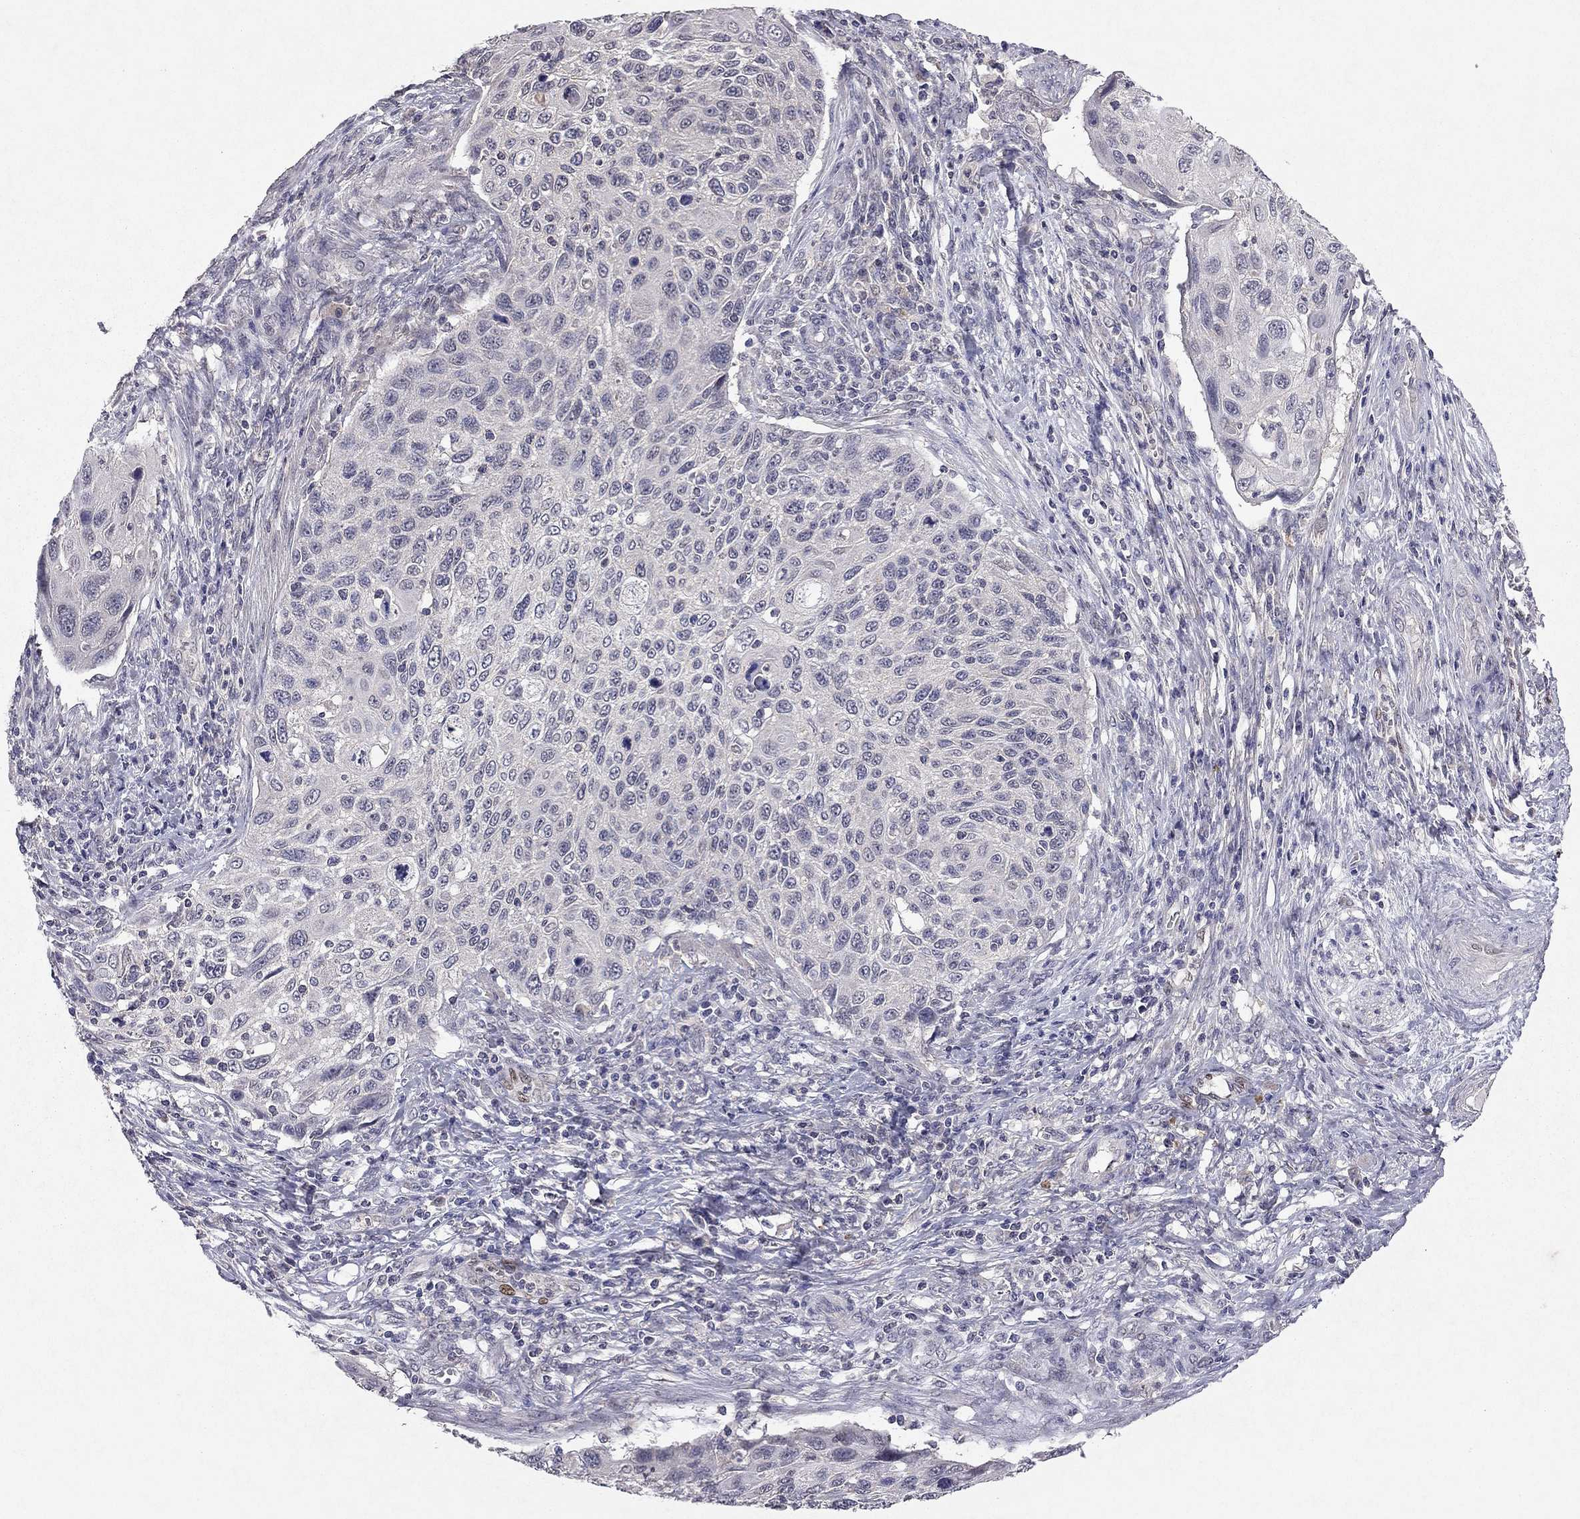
{"staining": {"intensity": "negative", "quantity": "none", "location": "none"}, "tissue": "cervical cancer", "cell_type": "Tumor cells", "image_type": "cancer", "snomed": [{"axis": "morphology", "description": "Squamous cell carcinoma, NOS"}, {"axis": "topography", "description": "Cervix"}], "caption": "Tumor cells show no significant protein staining in cervical cancer.", "gene": "ESR2", "patient": {"sex": "female", "age": 70}}